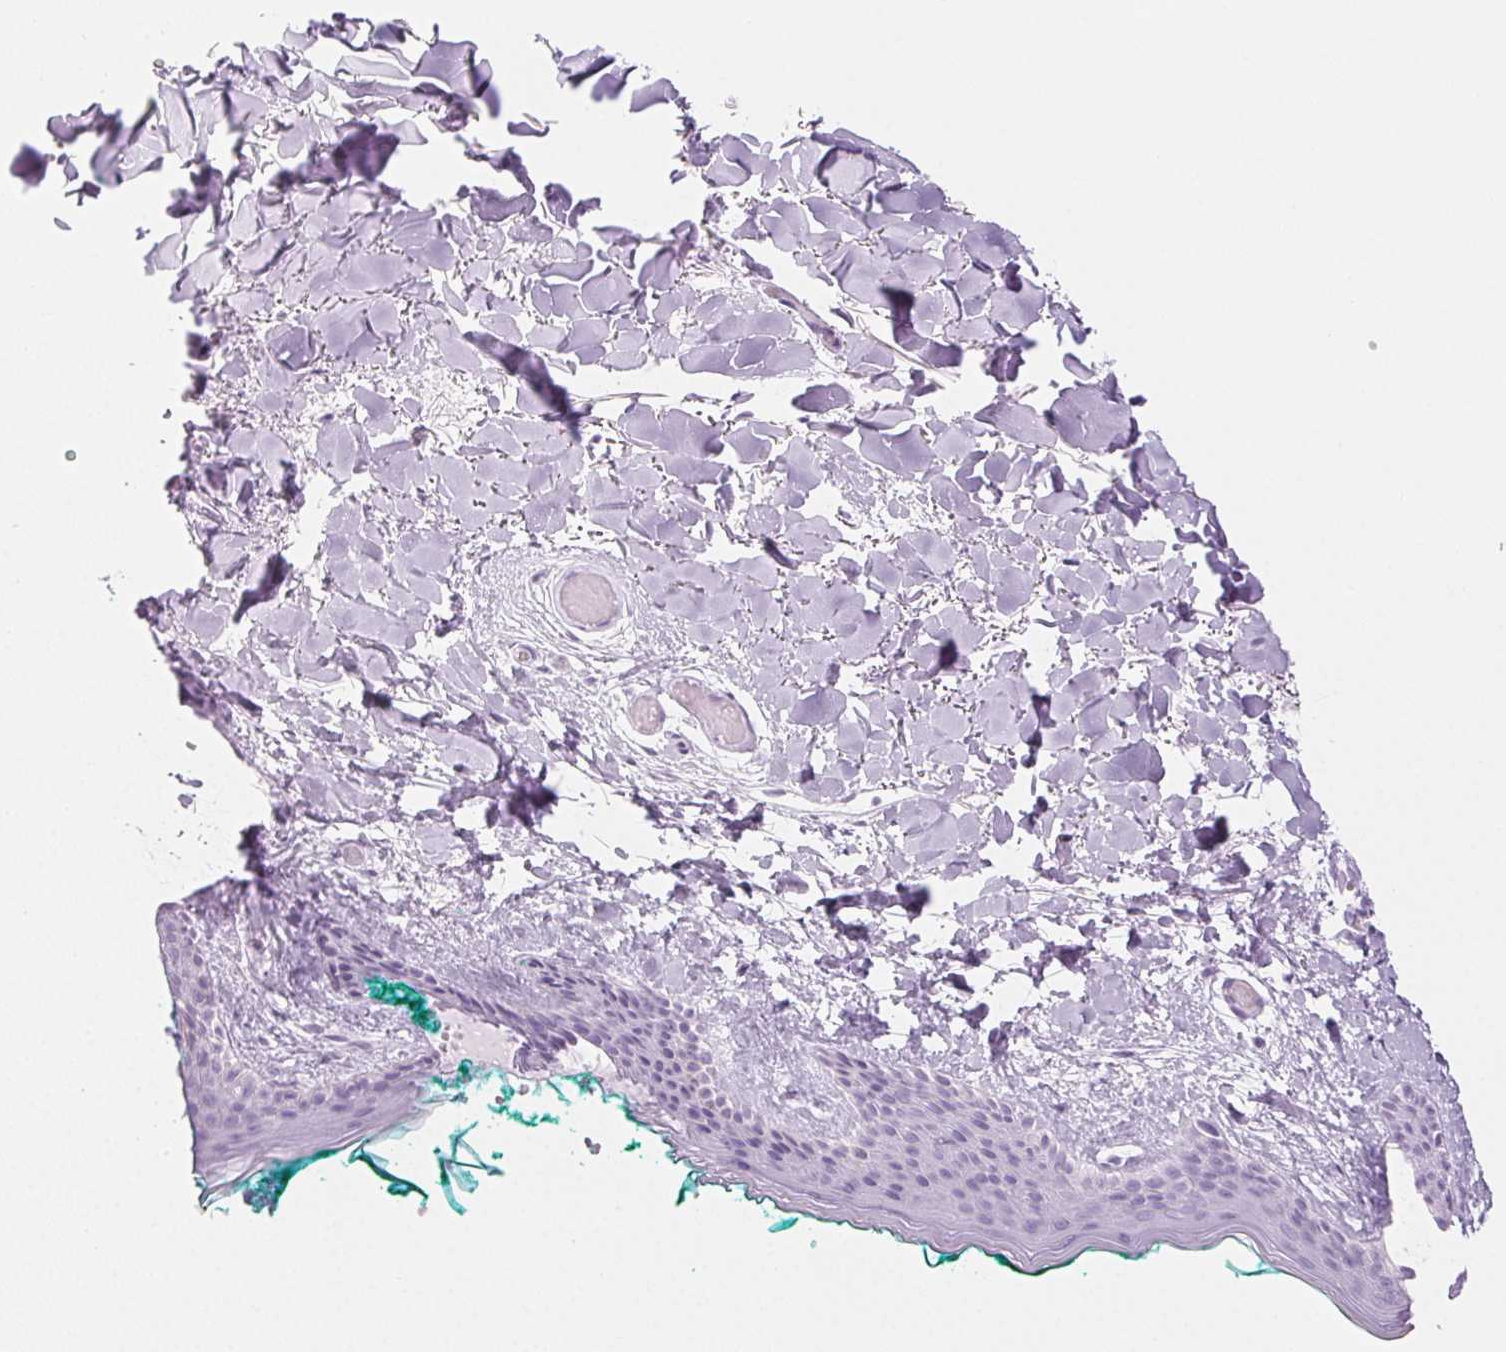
{"staining": {"intensity": "negative", "quantity": "none", "location": "none"}, "tissue": "skin", "cell_type": "Fibroblasts", "image_type": "normal", "snomed": [{"axis": "morphology", "description": "Normal tissue, NOS"}, {"axis": "topography", "description": "Skin"}], "caption": "DAB (3,3'-diaminobenzidine) immunohistochemical staining of unremarkable human skin reveals no significant positivity in fibroblasts. (Stains: DAB immunohistochemistry (IHC) with hematoxylin counter stain, Microscopy: brightfield microscopy at high magnification).", "gene": "SPRR3", "patient": {"sex": "female", "age": 34}}